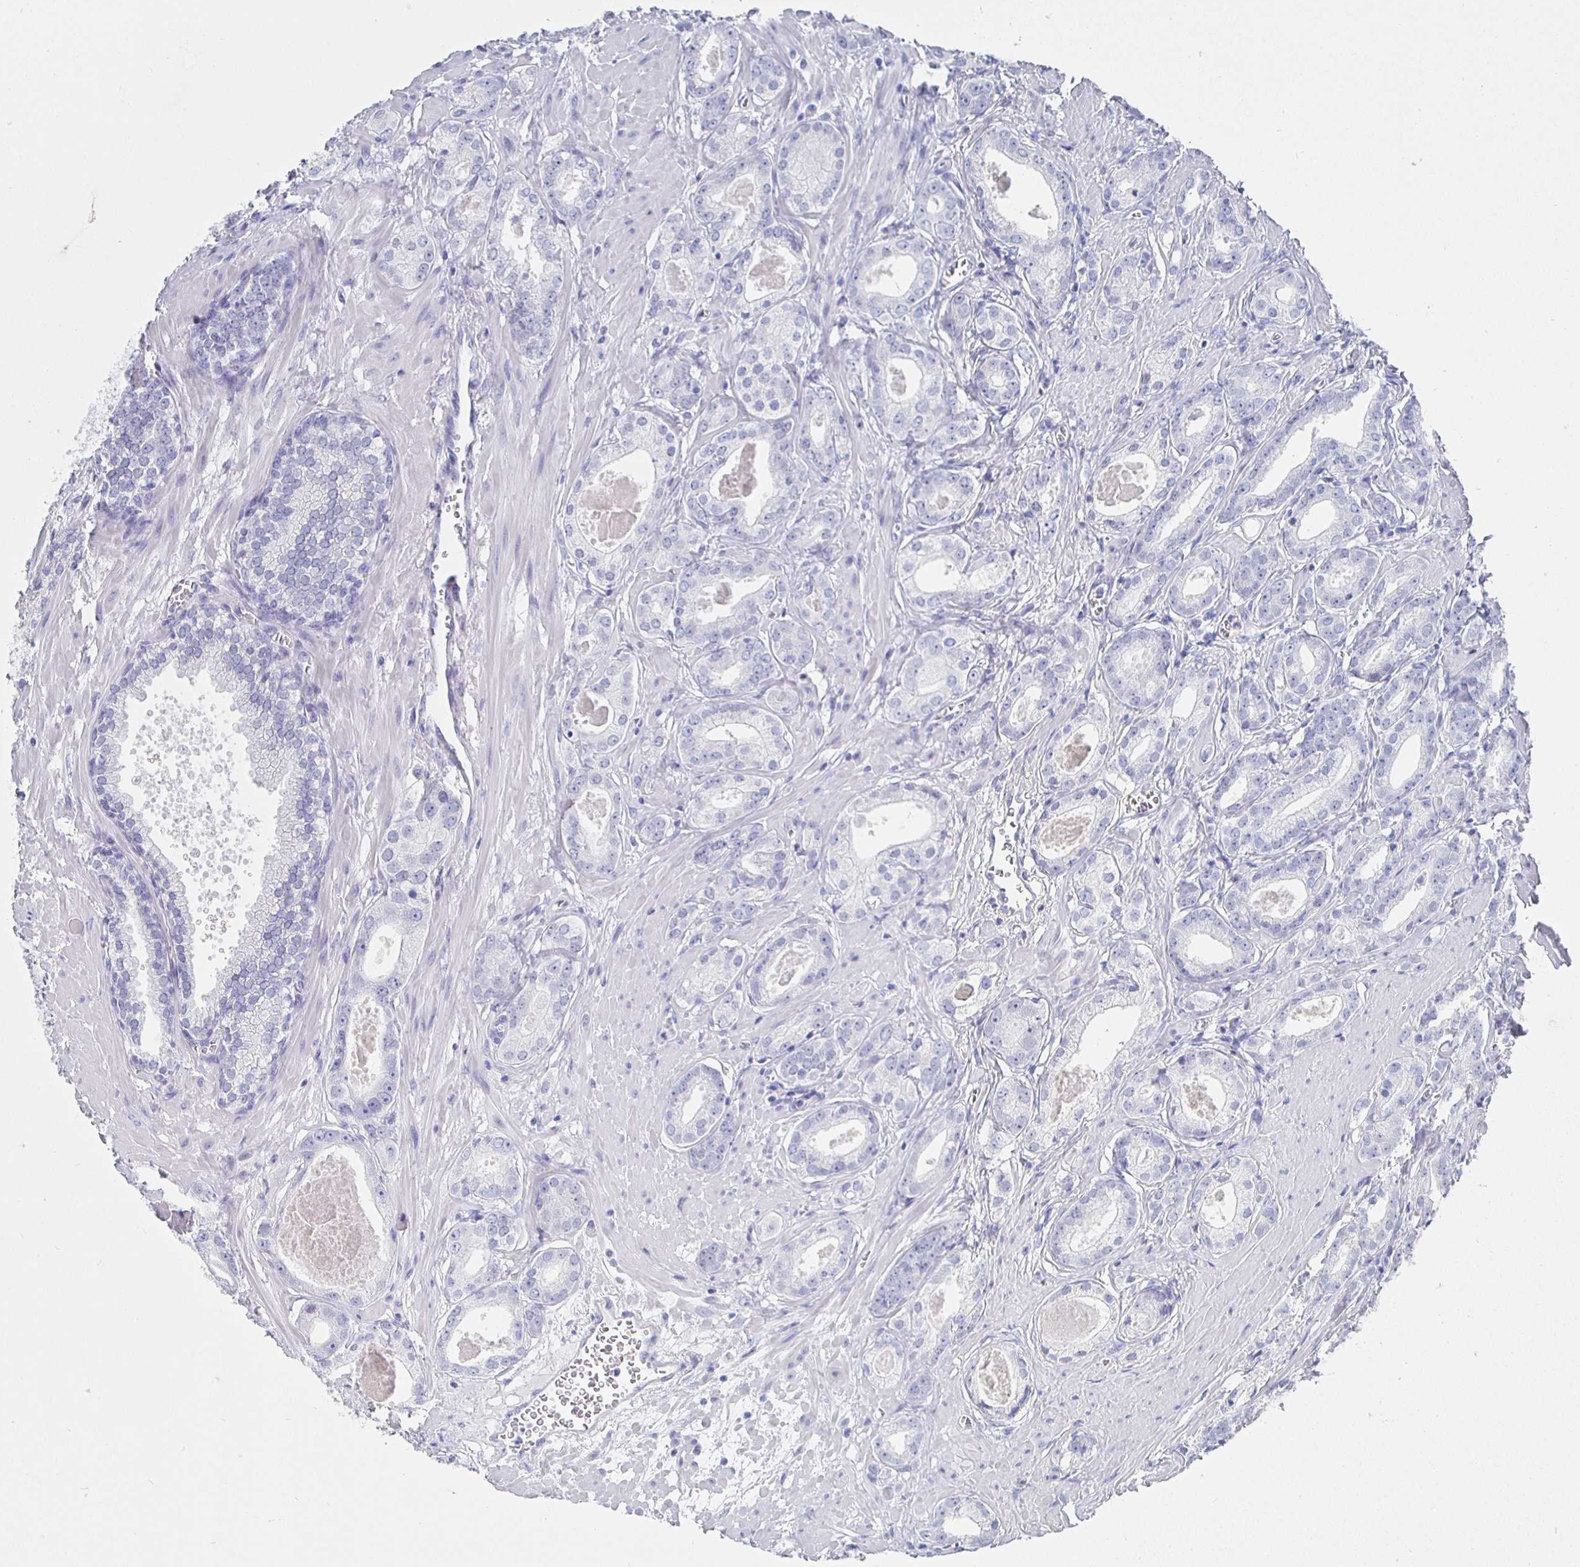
{"staining": {"intensity": "negative", "quantity": "none", "location": "none"}, "tissue": "prostate cancer", "cell_type": "Tumor cells", "image_type": "cancer", "snomed": [{"axis": "morphology", "description": "Adenocarcinoma, NOS"}, {"axis": "morphology", "description": "Adenocarcinoma, Low grade"}, {"axis": "topography", "description": "Prostate"}], "caption": "IHC photomicrograph of neoplastic tissue: prostate cancer stained with DAB demonstrates no significant protein staining in tumor cells.", "gene": "CLCA1", "patient": {"sex": "male", "age": 64}}